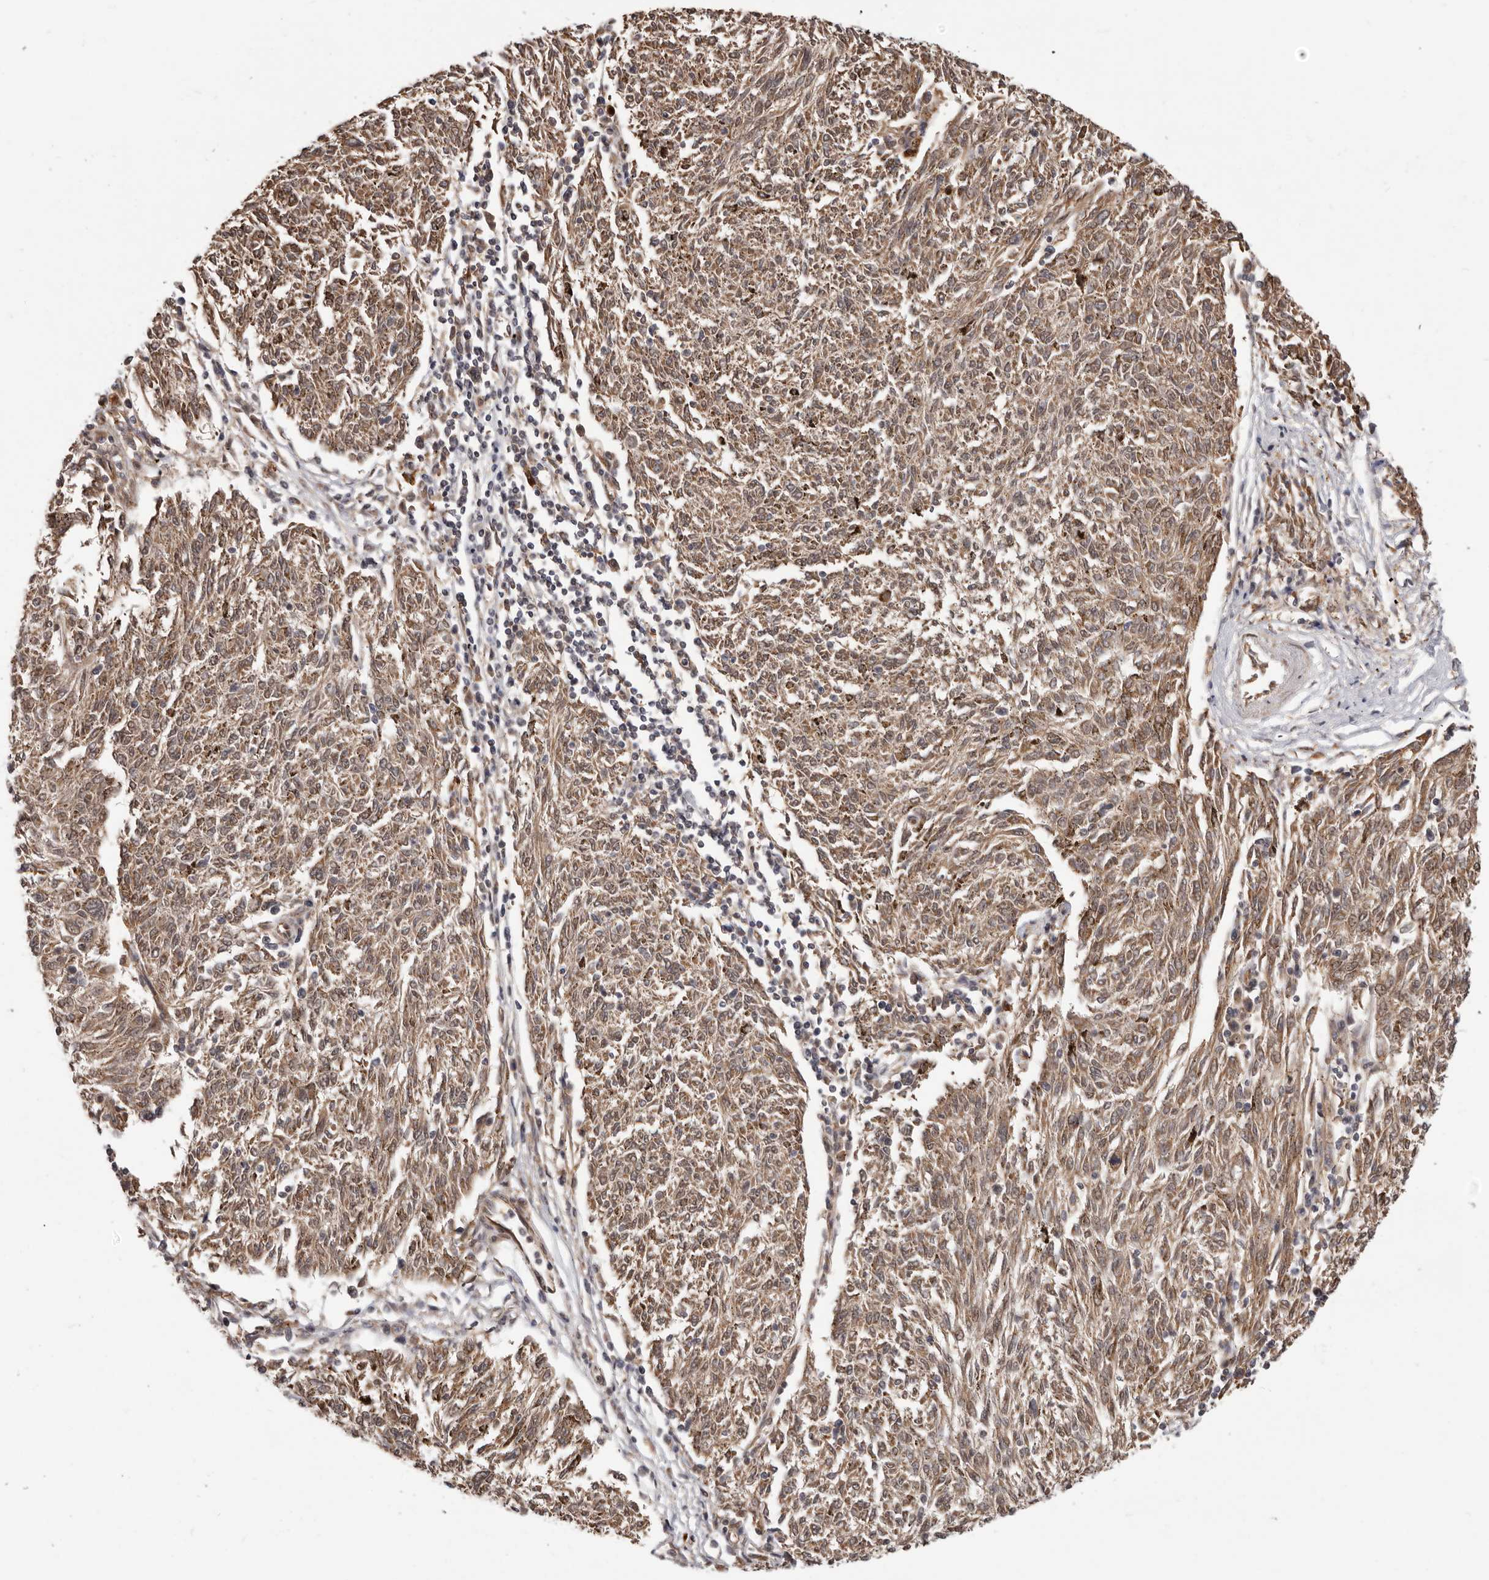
{"staining": {"intensity": "moderate", "quantity": ">75%", "location": "cytoplasmic/membranous"}, "tissue": "melanoma", "cell_type": "Tumor cells", "image_type": "cancer", "snomed": [{"axis": "morphology", "description": "Malignant melanoma, NOS"}, {"axis": "topography", "description": "Skin"}], "caption": "Malignant melanoma stained with DAB IHC exhibits medium levels of moderate cytoplasmic/membranous positivity in about >75% of tumor cells.", "gene": "NCOA3", "patient": {"sex": "female", "age": 72}}